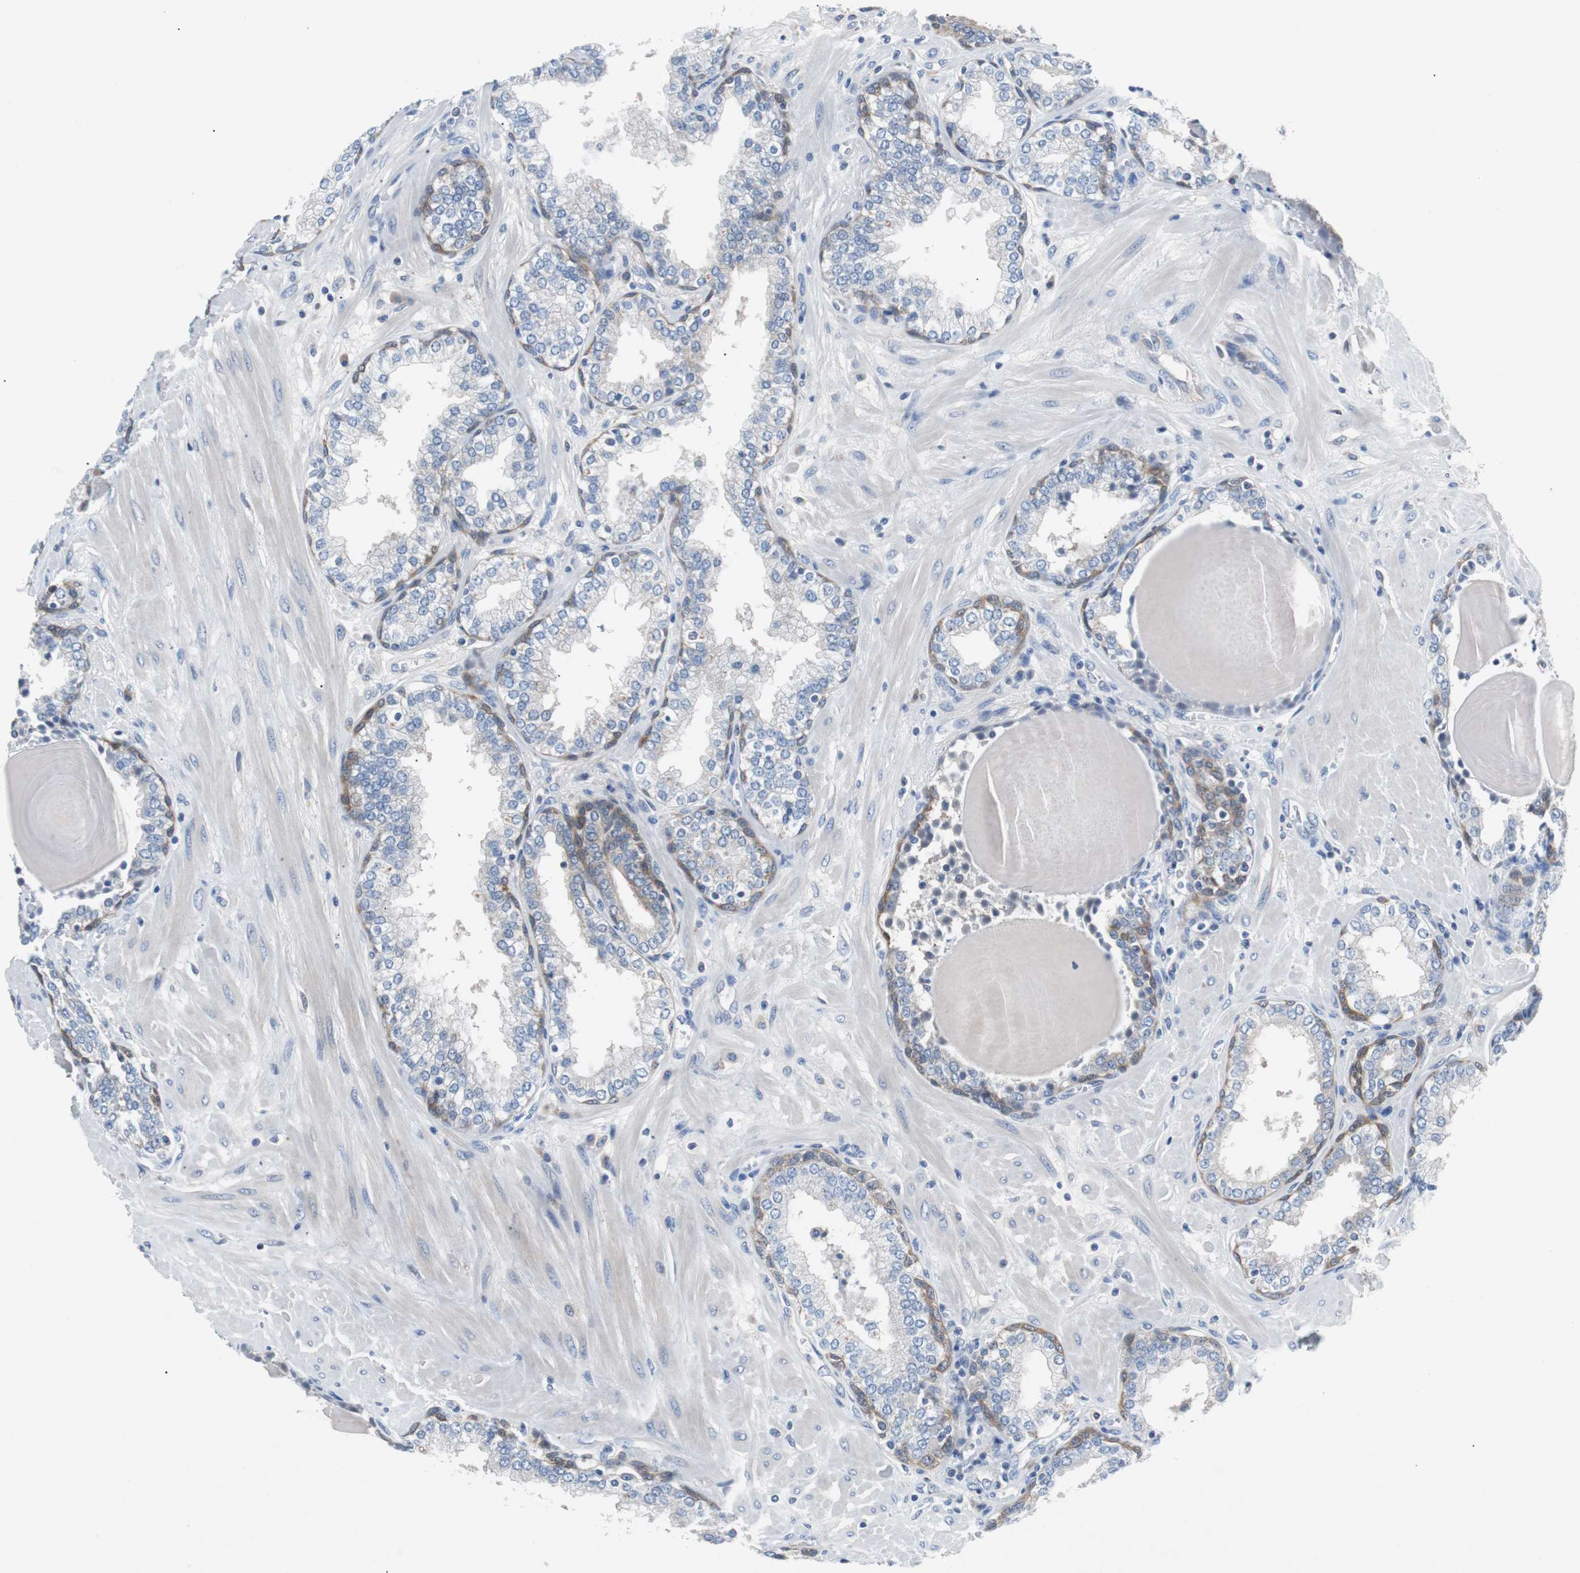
{"staining": {"intensity": "weak", "quantity": "25%-75%", "location": "cytoplasmic/membranous"}, "tissue": "prostate", "cell_type": "Glandular cells", "image_type": "normal", "snomed": [{"axis": "morphology", "description": "Normal tissue, NOS"}, {"axis": "topography", "description": "Prostate"}], "caption": "Protein staining demonstrates weak cytoplasmic/membranous staining in approximately 25%-75% of glandular cells in unremarkable prostate.", "gene": "EEF2K", "patient": {"sex": "male", "age": 51}}